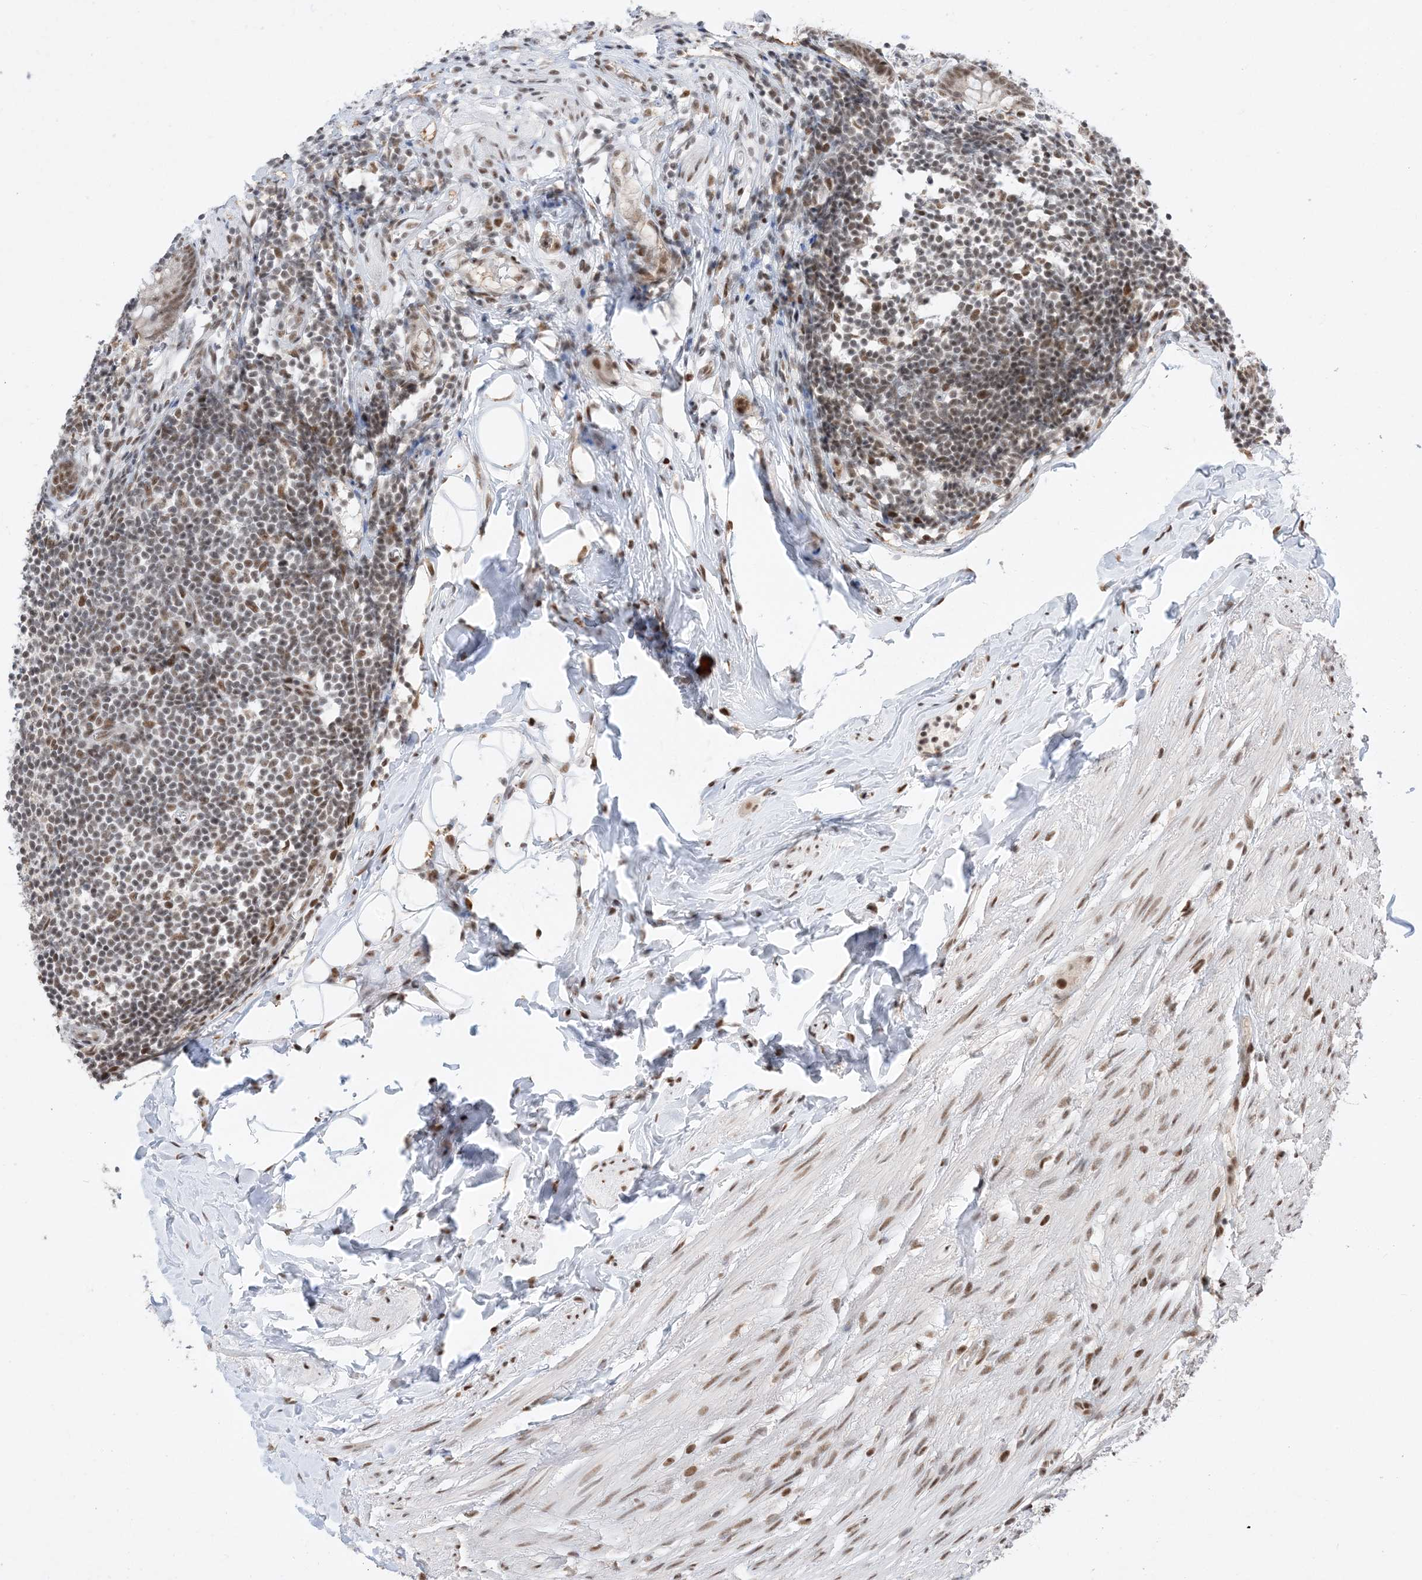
{"staining": {"intensity": "moderate", "quantity": ">75%", "location": "nuclear"}, "tissue": "appendix", "cell_type": "Glandular cells", "image_type": "normal", "snomed": [{"axis": "morphology", "description": "Normal tissue, NOS"}, {"axis": "topography", "description": "Appendix"}], "caption": "Protein staining by immunohistochemistry demonstrates moderate nuclear positivity in approximately >75% of glandular cells in unremarkable appendix.", "gene": "SF3A3", "patient": {"sex": "female", "age": 62}}